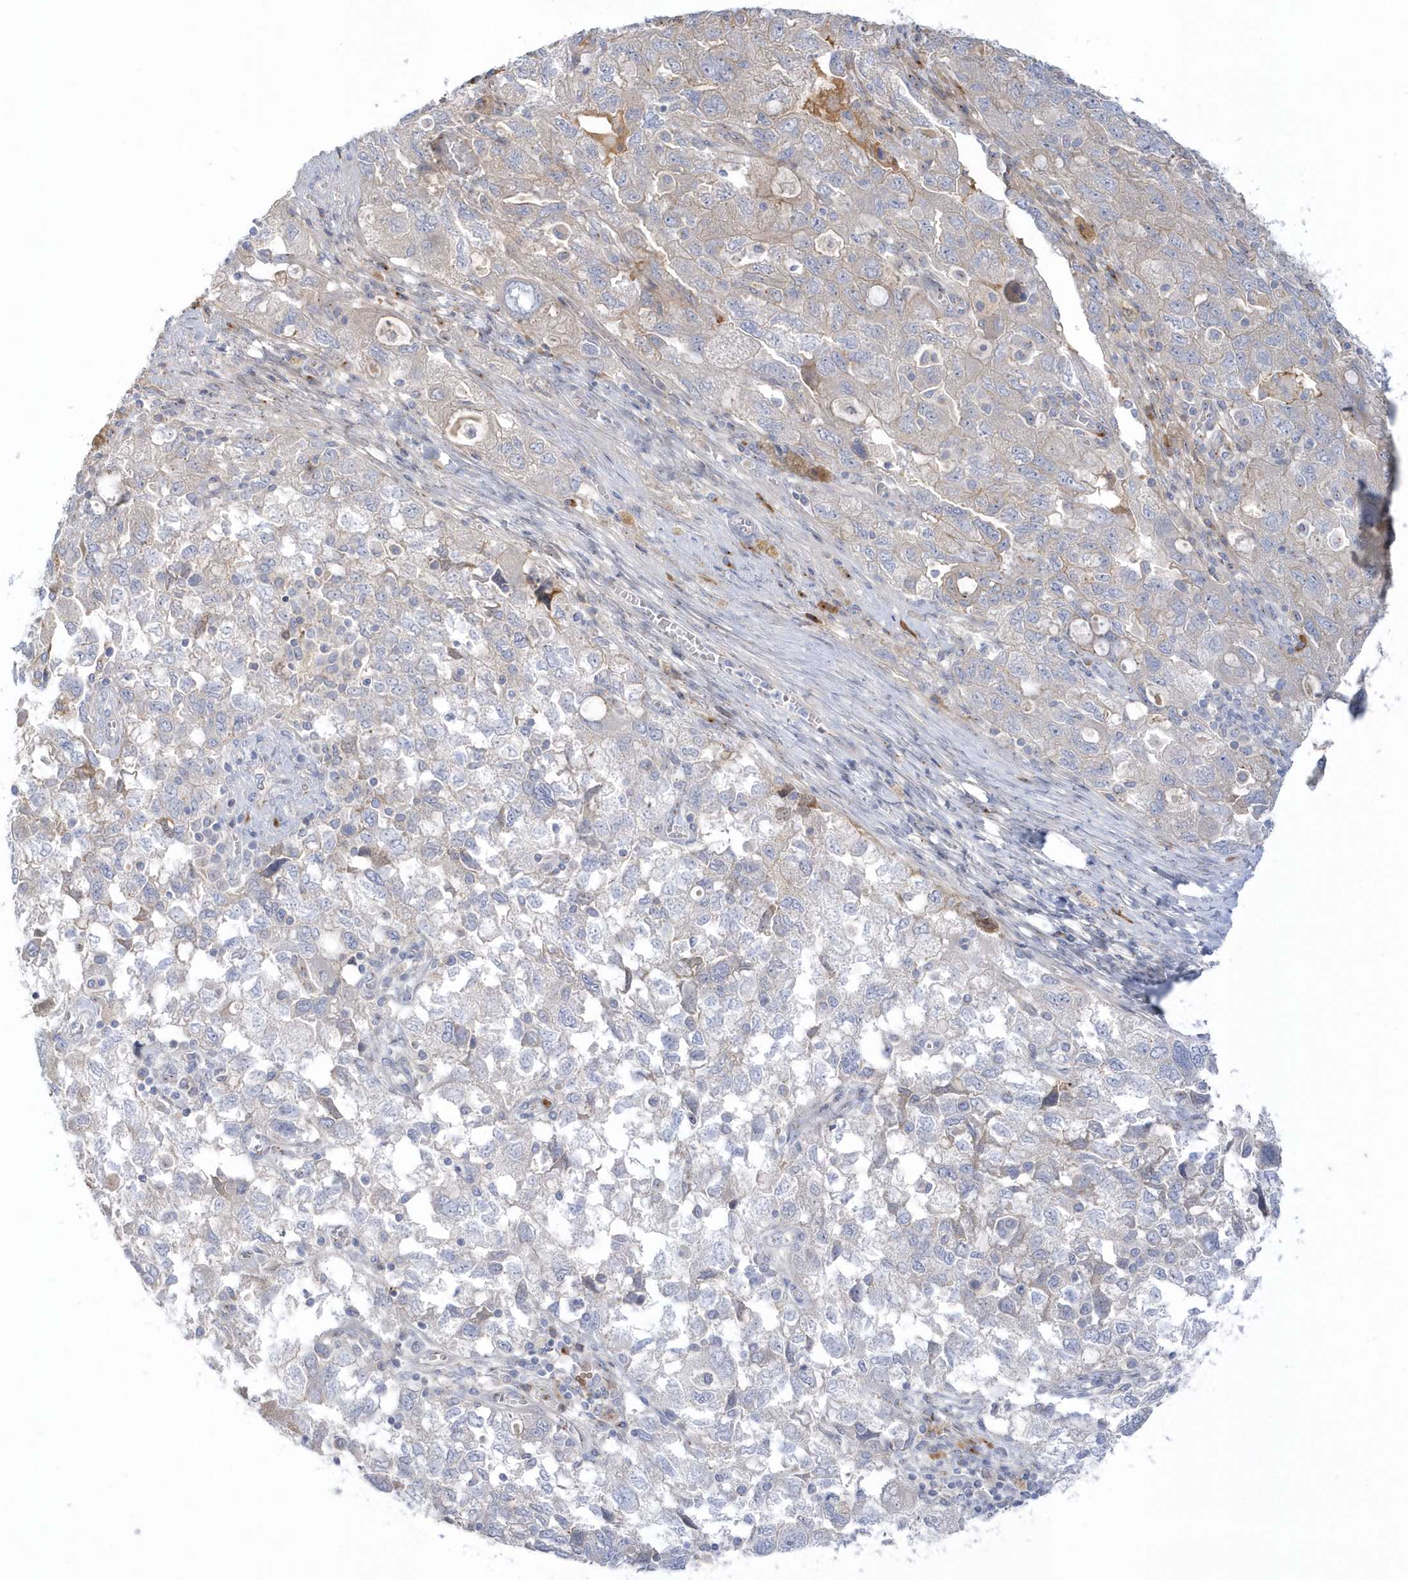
{"staining": {"intensity": "negative", "quantity": "none", "location": "none"}, "tissue": "ovarian cancer", "cell_type": "Tumor cells", "image_type": "cancer", "snomed": [{"axis": "morphology", "description": "Carcinoma, NOS"}, {"axis": "morphology", "description": "Cystadenocarcinoma, serous, NOS"}, {"axis": "topography", "description": "Ovary"}], "caption": "Ovarian cancer was stained to show a protein in brown. There is no significant expression in tumor cells.", "gene": "SEMA3D", "patient": {"sex": "female", "age": 69}}